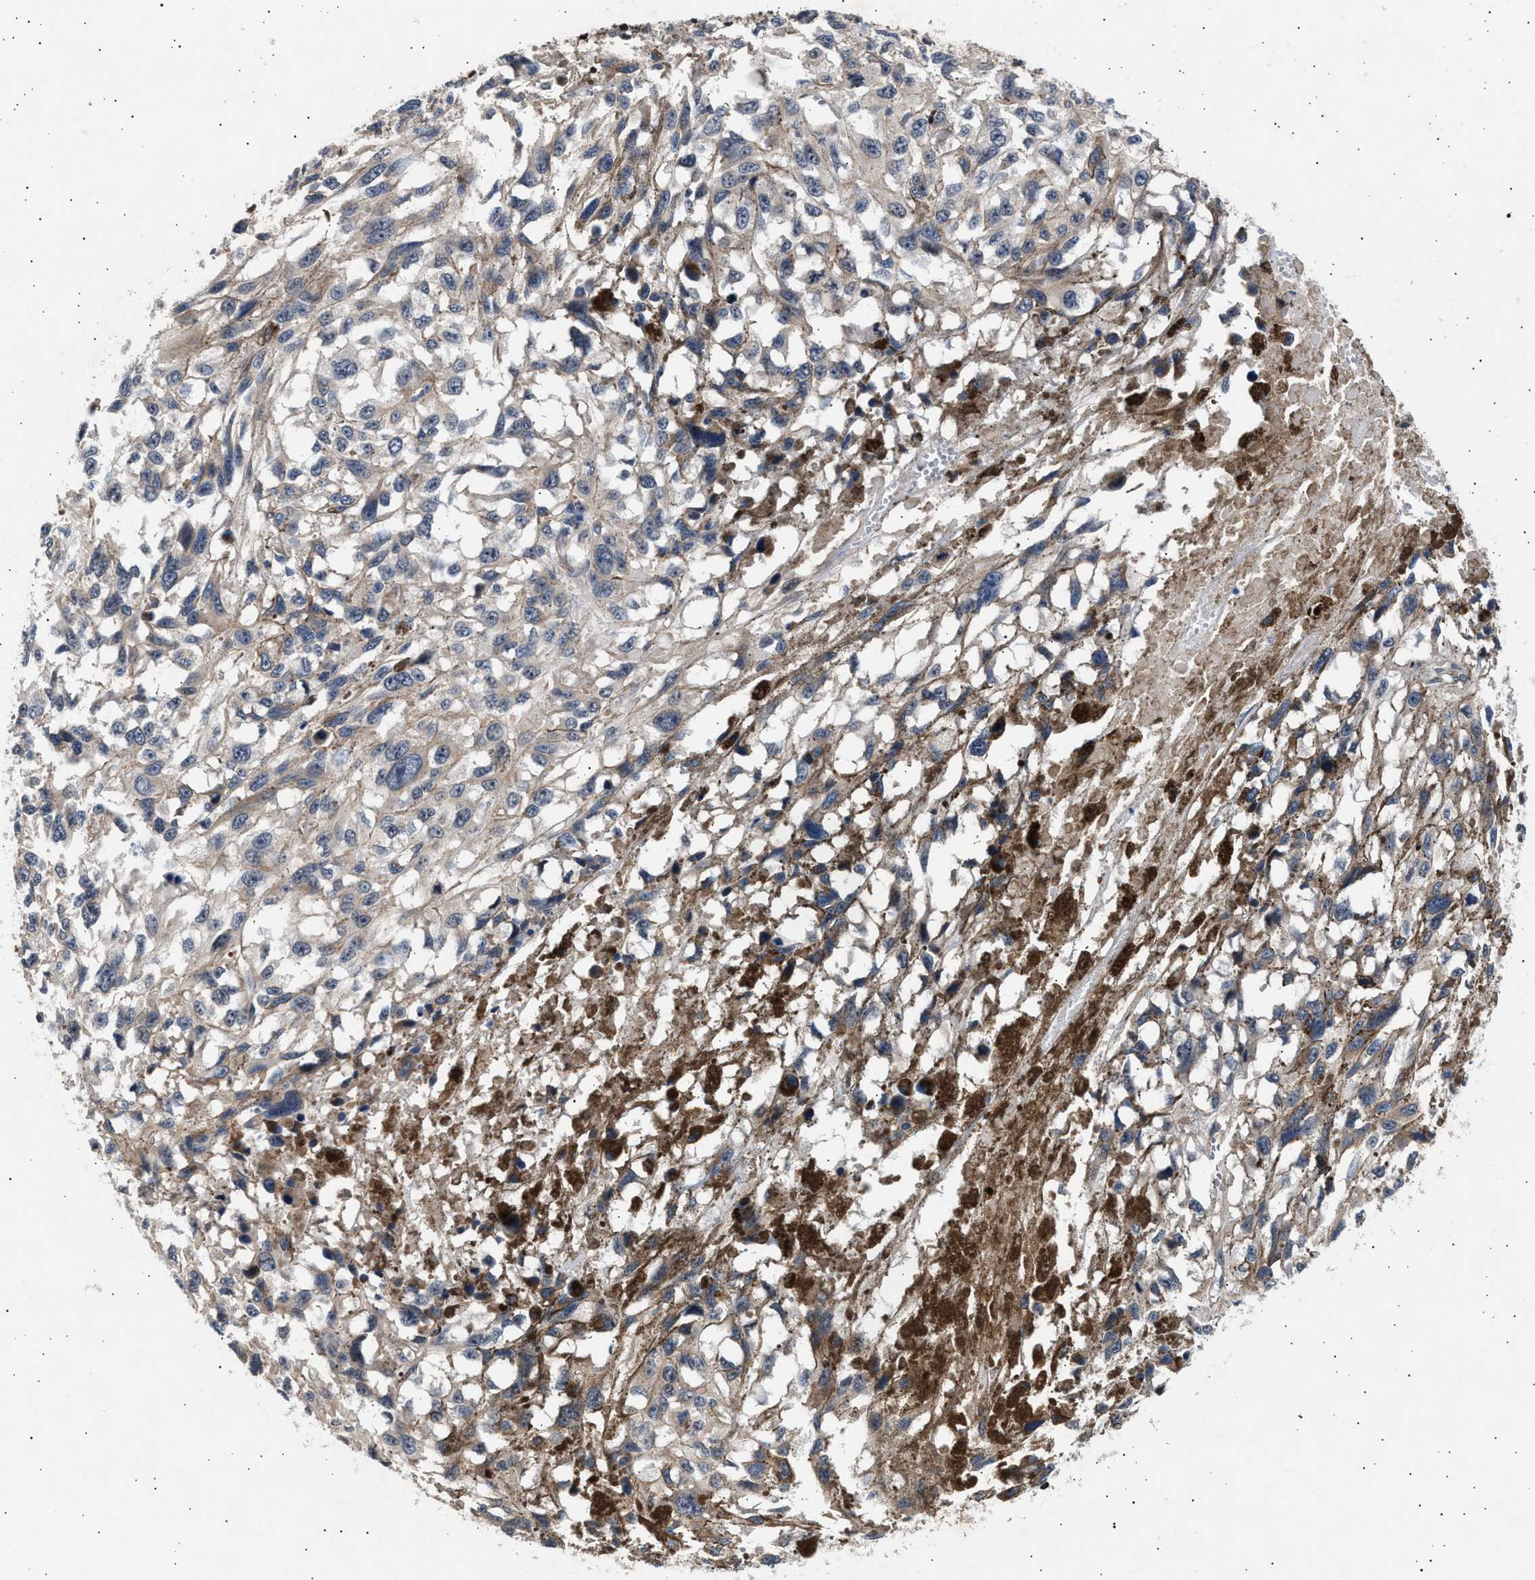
{"staining": {"intensity": "weak", "quantity": "<25%", "location": "cytoplasmic/membranous"}, "tissue": "melanoma", "cell_type": "Tumor cells", "image_type": "cancer", "snomed": [{"axis": "morphology", "description": "Malignant melanoma, Metastatic site"}, {"axis": "topography", "description": "Lymph node"}], "caption": "The photomicrograph shows no staining of tumor cells in melanoma.", "gene": "GRAP2", "patient": {"sex": "male", "age": 59}}